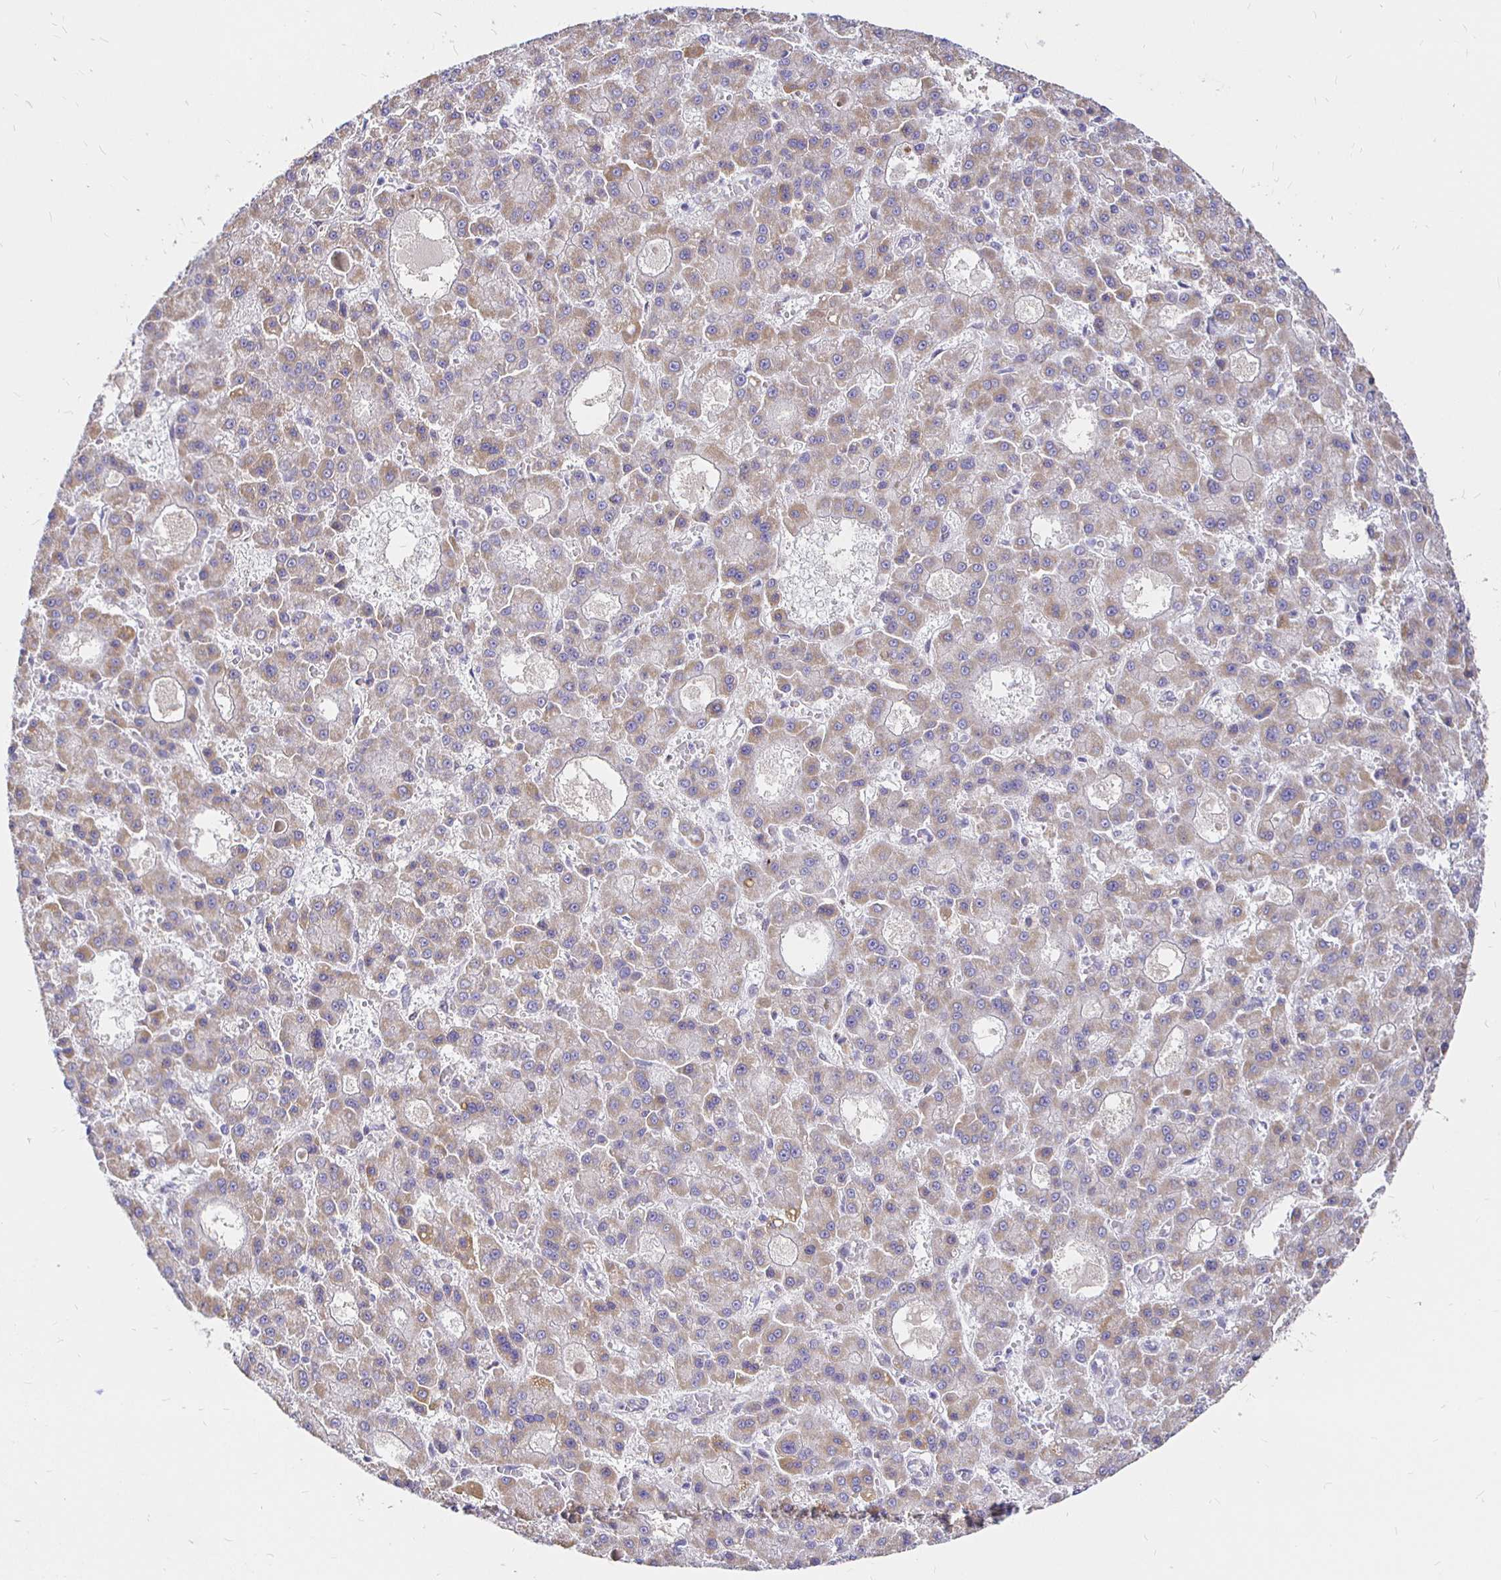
{"staining": {"intensity": "moderate", "quantity": "25%-75%", "location": "cytoplasmic/membranous"}, "tissue": "liver cancer", "cell_type": "Tumor cells", "image_type": "cancer", "snomed": [{"axis": "morphology", "description": "Carcinoma, Hepatocellular, NOS"}, {"axis": "topography", "description": "Liver"}], "caption": "Moderate cytoplasmic/membranous protein expression is appreciated in approximately 25%-75% of tumor cells in liver cancer. (DAB IHC, brown staining for protein, blue staining for nuclei).", "gene": "PALM2AKAP2", "patient": {"sex": "male", "age": 70}}